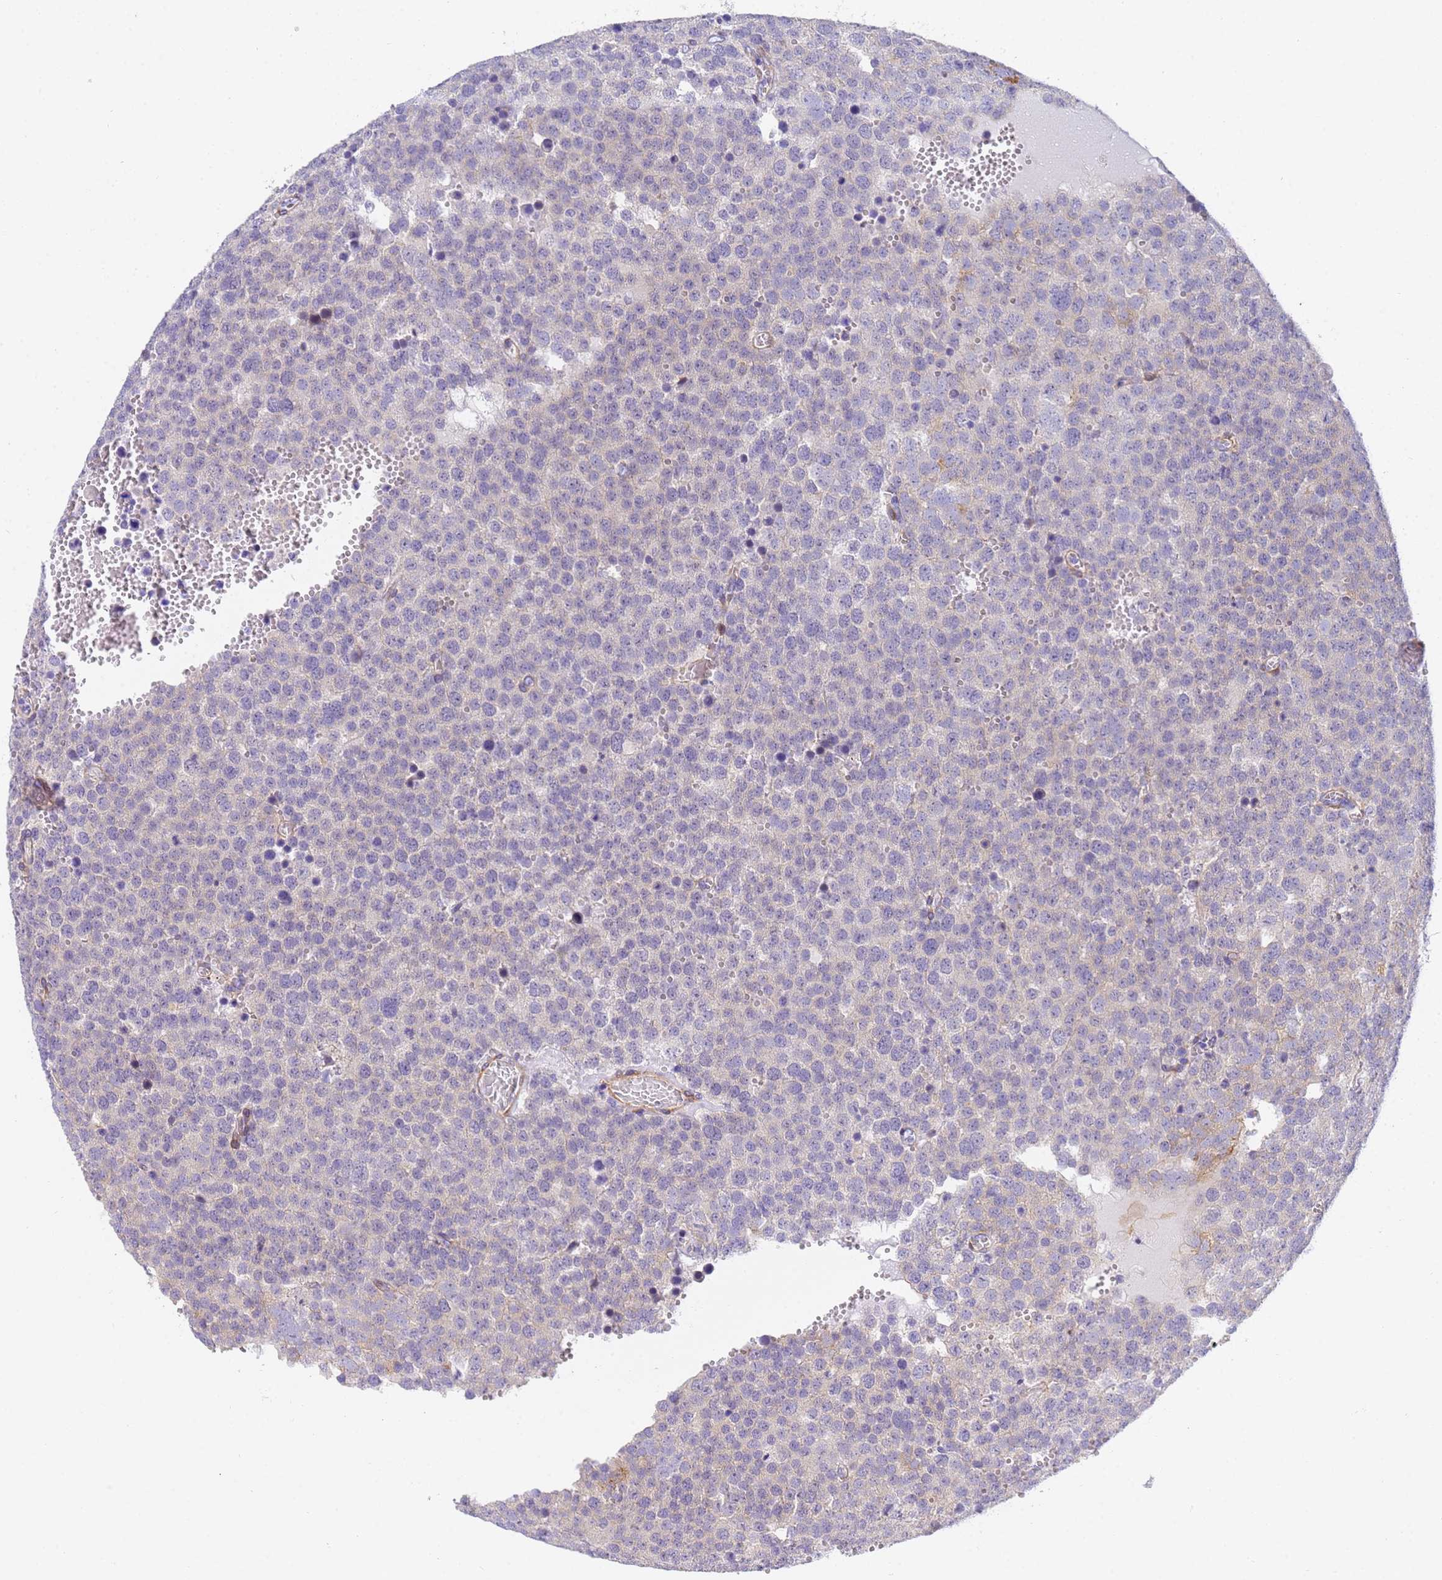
{"staining": {"intensity": "negative", "quantity": "none", "location": "none"}, "tissue": "testis cancer", "cell_type": "Tumor cells", "image_type": "cancer", "snomed": [{"axis": "morphology", "description": "Normal tissue, NOS"}, {"axis": "morphology", "description": "Seminoma, NOS"}, {"axis": "topography", "description": "Testis"}], "caption": "This micrograph is of testis cancer stained with immunohistochemistry (IHC) to label a protein in brown with the nuclei are counter-stained blue. There is no staining in tumor cells. The staining was performed using DAB to visualize the protein expression in brown, while the nuclei were stained in blue with hematoxylin (Magnification: 20x).", "gene": "MVB12A", "patient": {"sex": "male", "age": 71}}